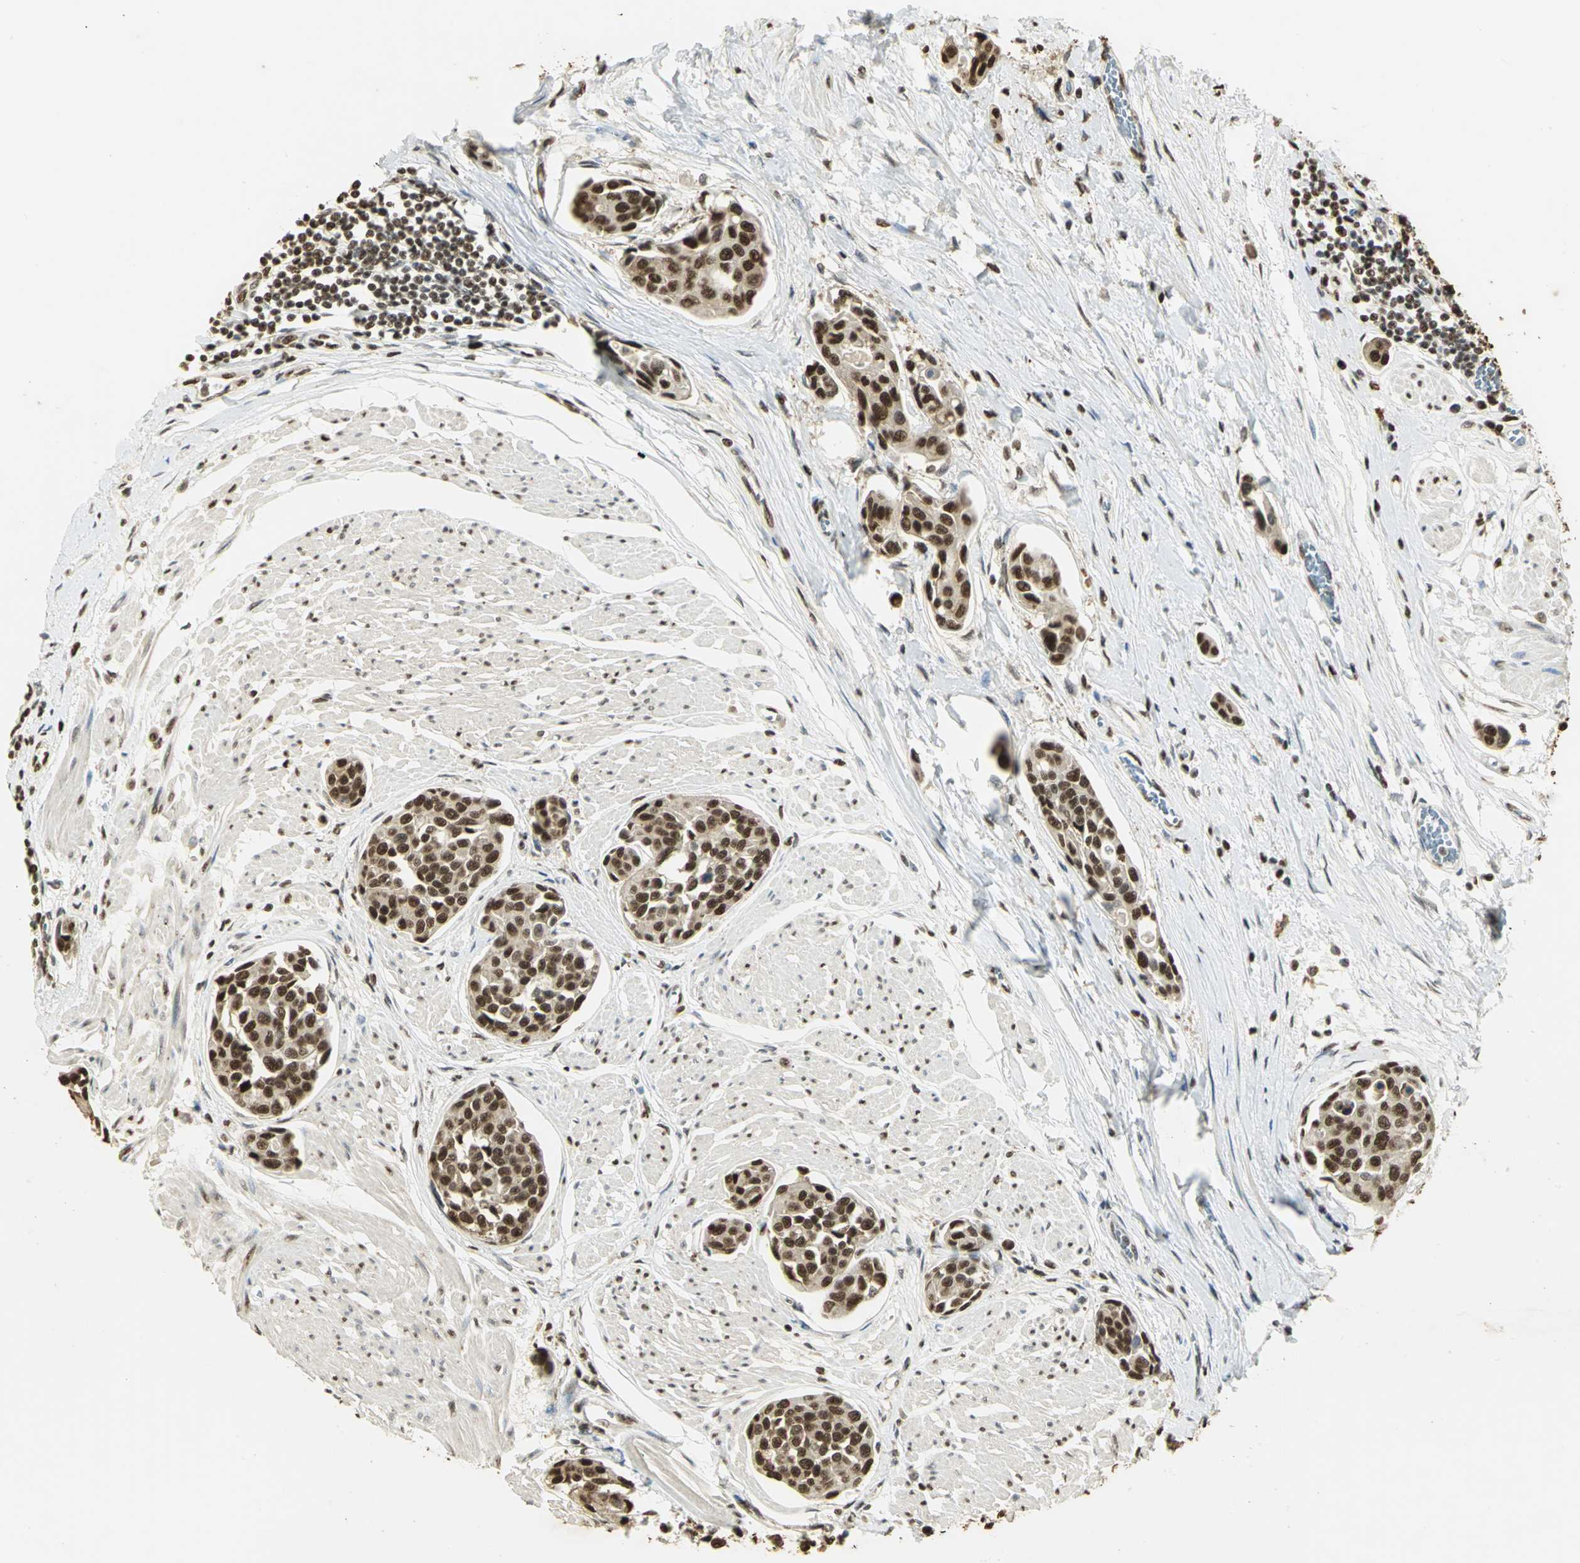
{"staining": {"intensity": "strong", "quantity": ">75%", "location": "cytoplasmic/membranous,nuclear"}, "tissue": "urothelial cancer", "cell_type": "Tumor cells", "image_type": "cancer", "snomed": [{"axis": "morphology", "description": "Urothelial carcinoma, High grade"}, {"axis": "topography", "description": "Urinary bladder"}], "caption": "Immunohistochemistry (IHC) photomicrograph of neoplastic tissue: high-grade urothelial carcinoma stained using immunohistochemistry (IHC) demonstrates high levels of strong protein expression localized specifically in the cytoplasmic/membranous and nuclear of tumor cells, appearing as a cytoplasmic/membranous and nuclear brown color.", "gene": "SET", "patient": {"sex": "male", "age": 78}}